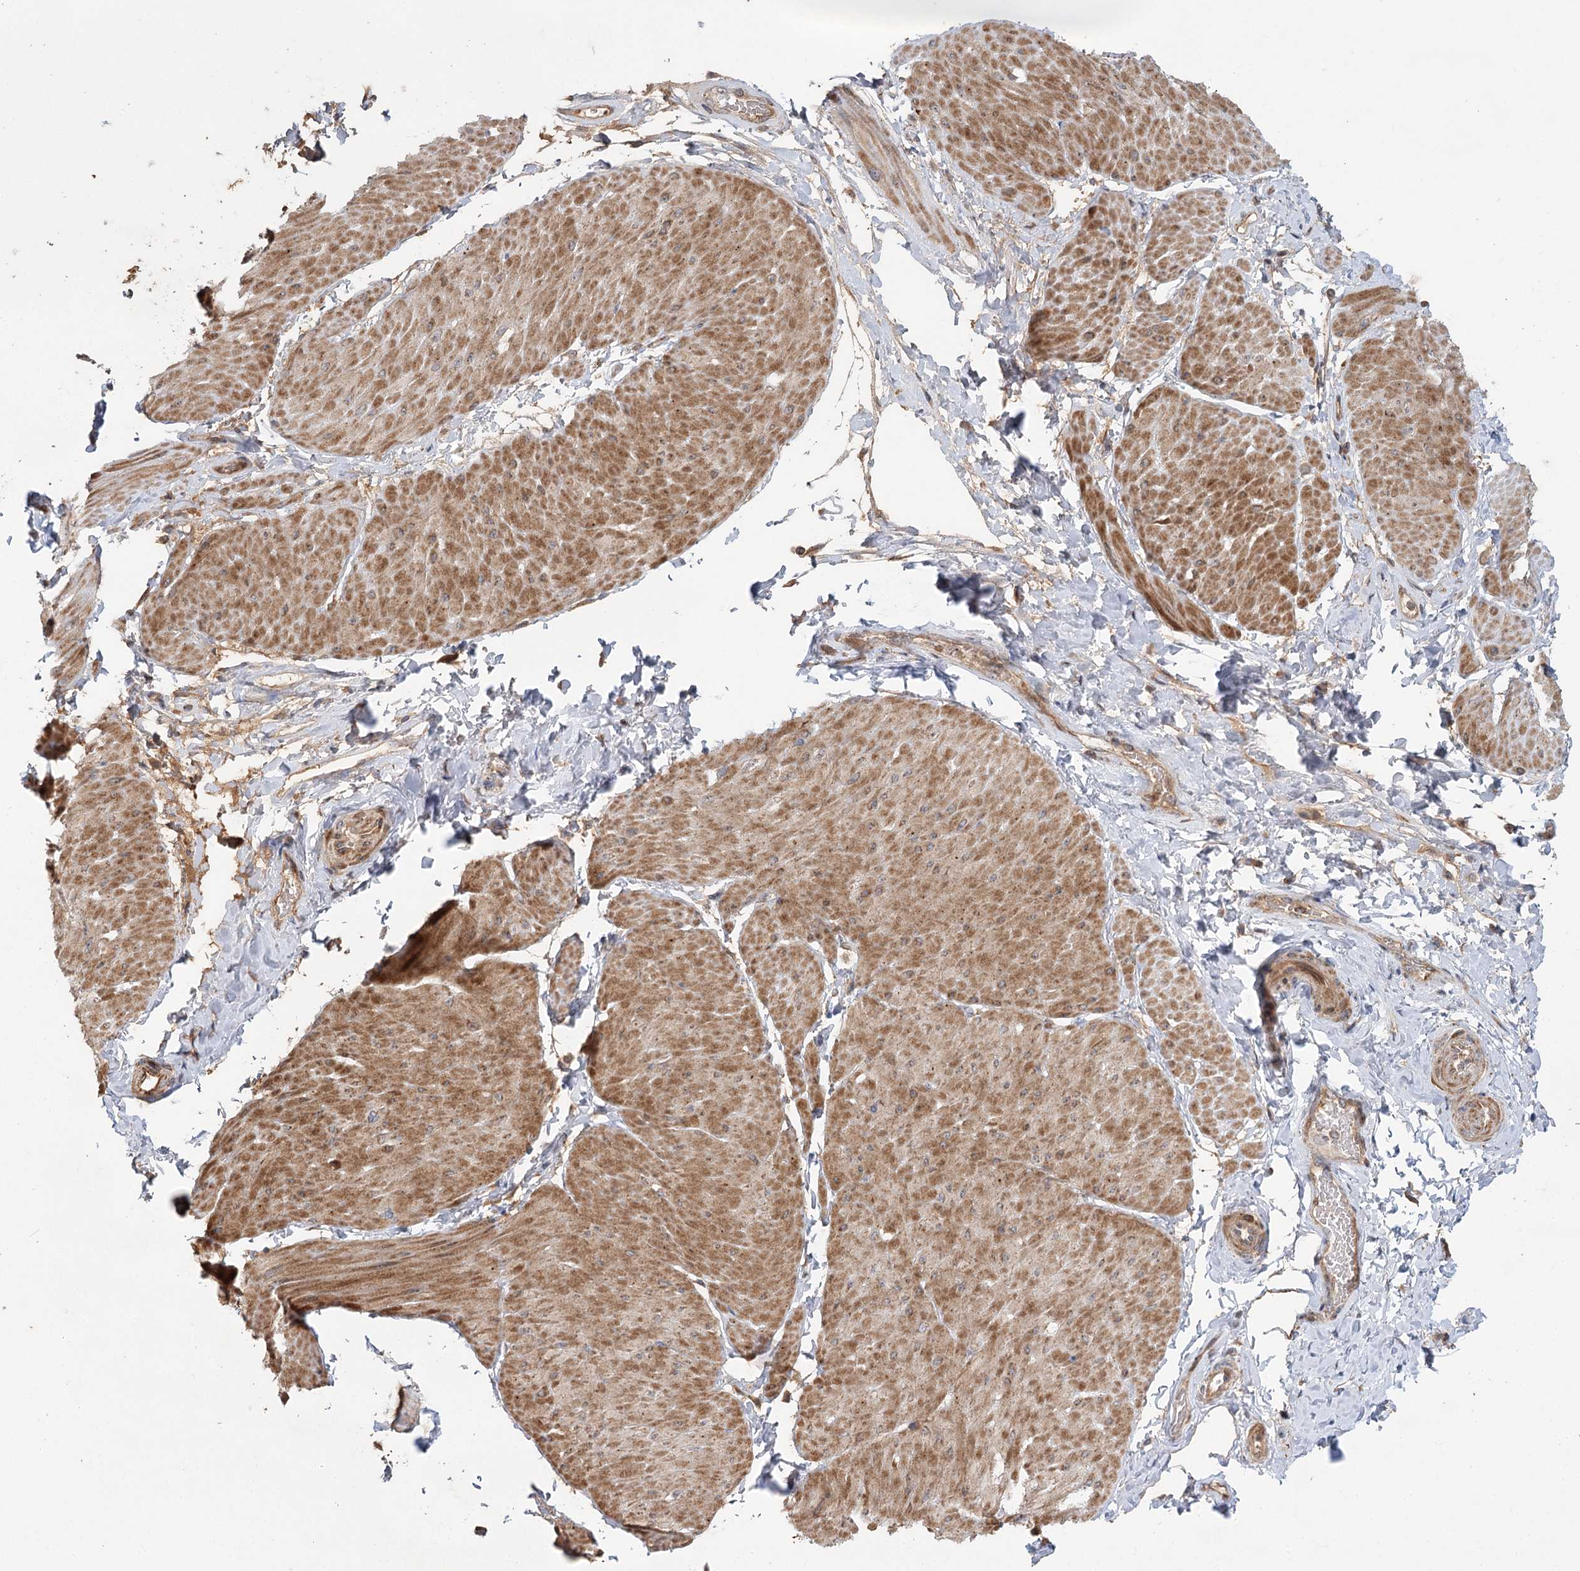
{"staining": {"intensity": "moderate", "quantity": "25%-75%", "location": "cytoplasmic/membranous,nuclear"}, "tissue": "smooth muscle", "cell_type": "Smooth muscle cells", "image_type": "normal", "snomed": [{"axis": "morphology", "description": "Urothelial carcinoma, High grade"}, {"axis": "topography", "description": "Urinary bladder"}], "caption": "Protein staining by IHC shows moderate cytoplasmic/membranous,nuclear positivity in about 25%-75% of smooth muscle cells in benign smooth muscle.", "gene": "ENSG00000273217", "patient": {"sex": "male", "age": 46}}